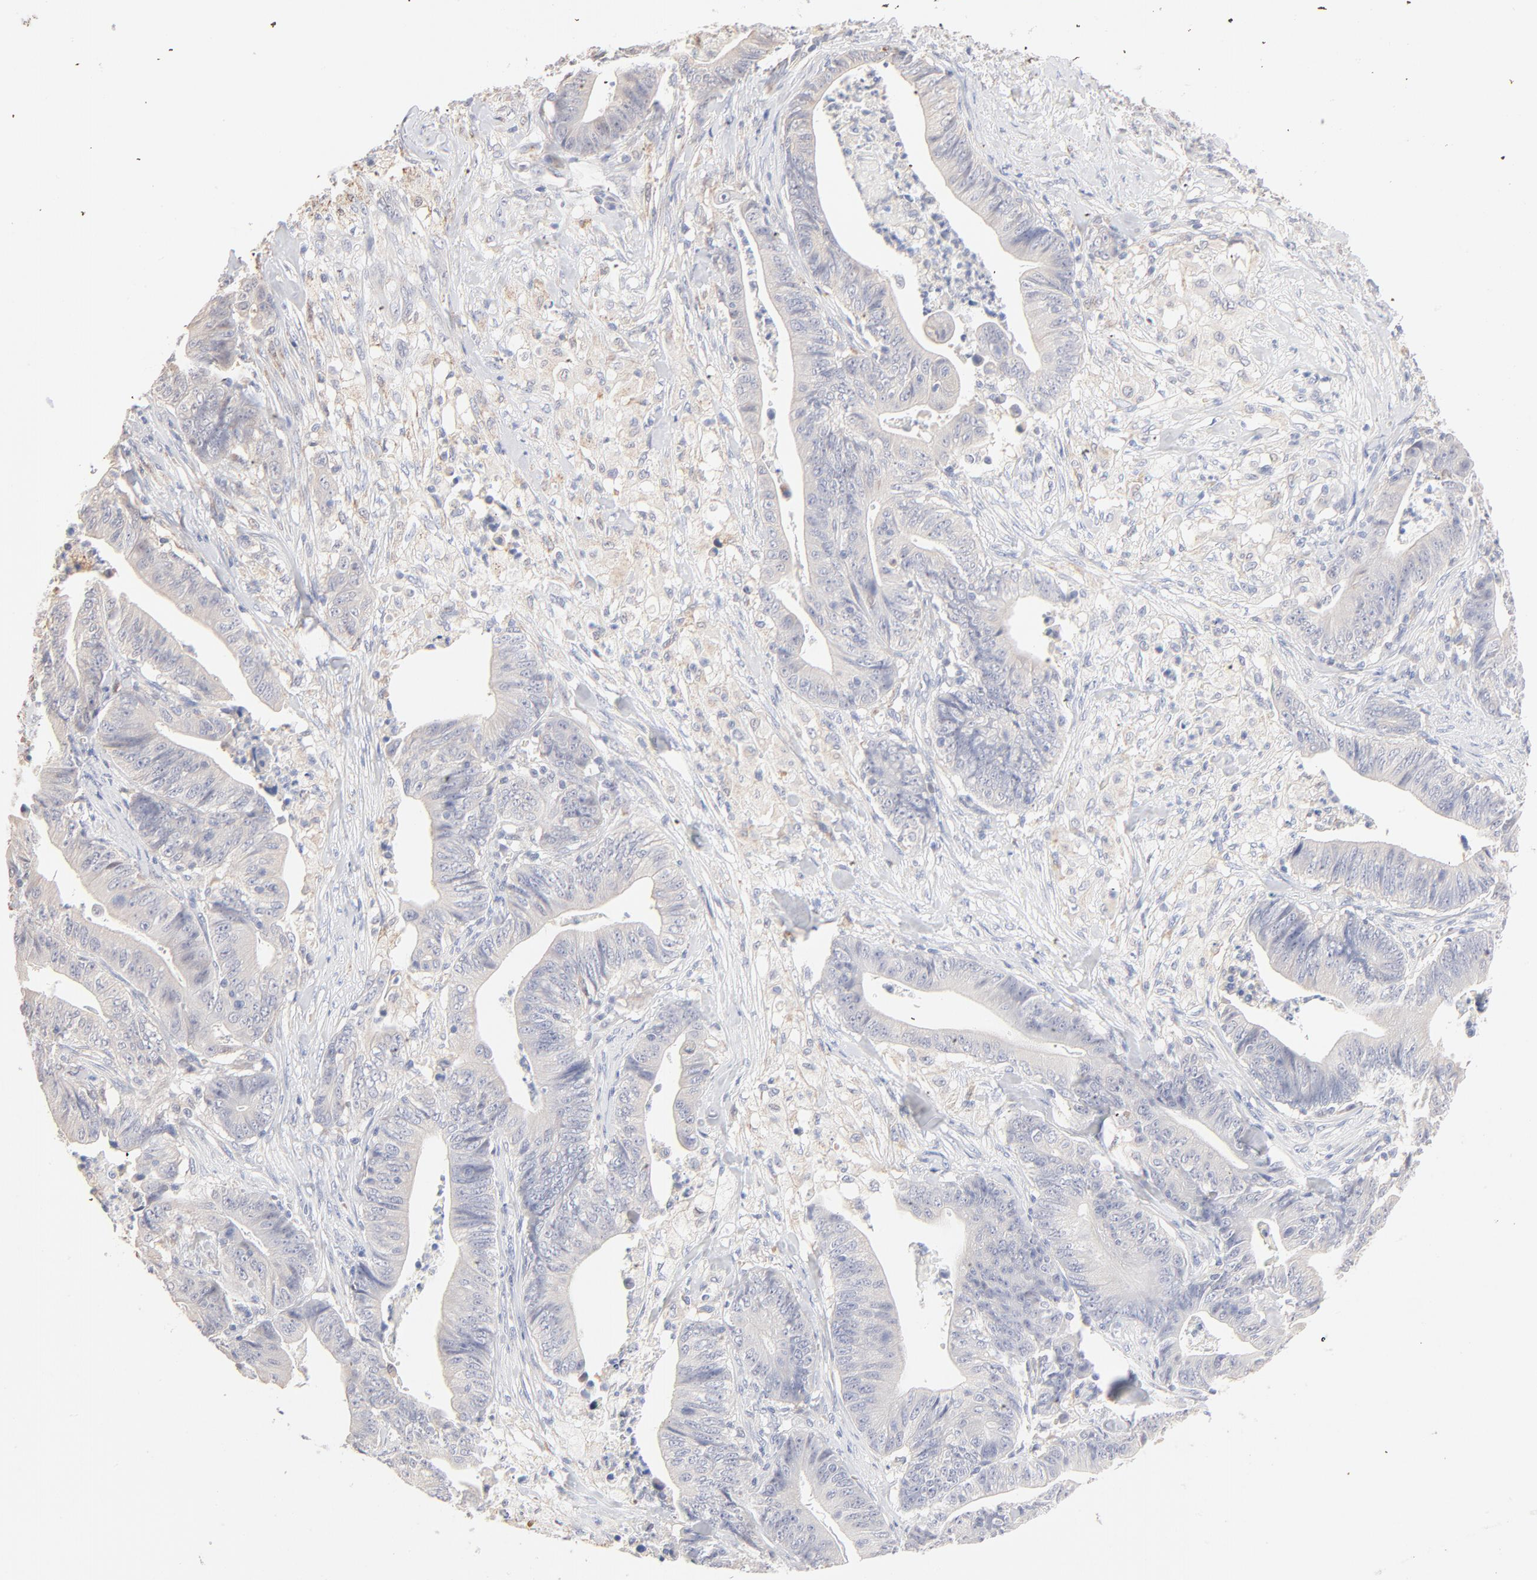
{"staining": {"intensity": "negative", "quantity": "none", "location": "none"}, "tissue": "stomach cancer", "cell_type": "Tumor cells", "image_type": "cancer", "snomed": [{"axis": "morphology", "description": "Adenocarcinoma, NOS"}, {"axis": "topography", "description": "Stomach, lower"}], "caption": "Immunohistochemistry of human stomach adenocarcinoma reveals no staining in tumor cells.", "gene": "SPTB", "patient": {"sex": "female", "age": 86}}